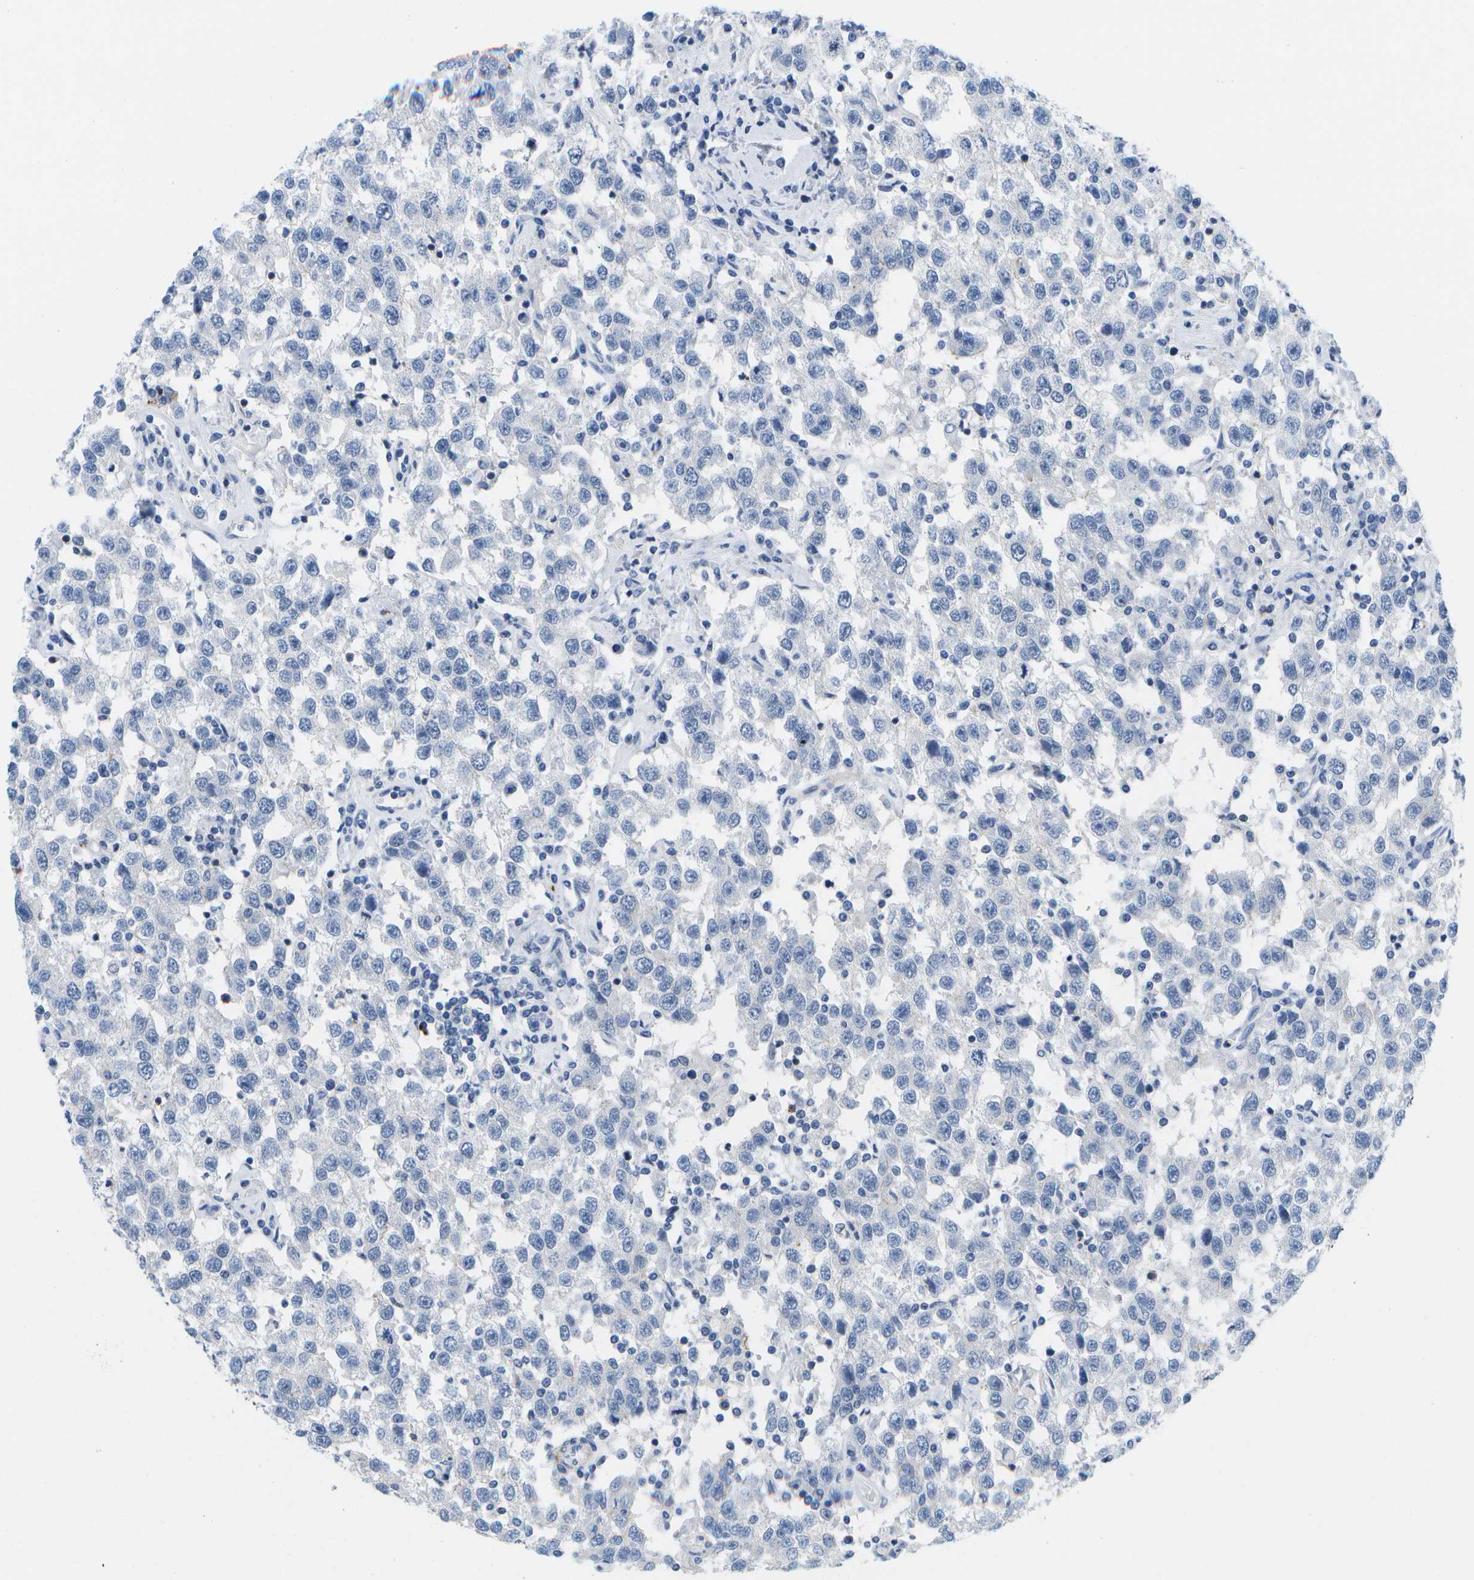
{"staining": {"intensity": "negative", "quantity": "none", "location": "none"}, "tissue": "testis cancer", "cell_type": "Tumor cells", "image_type": "cancer", "snomed": [{"axis": "morphology", "description": "Seminoma, NOS"}, {"axis": "topography", "description": "Testis"}], "caption": "High magnification brightfield microscopy of testis cancer stained with DAB (brown) and counterstained with hematoxylin (blue): tumor cells show no significant expression. (Brightfield microscopy of DAB immunohistochemistry at high magnification).", "gene": "ADGRG6", "patient": {"sex": "male", "age": 41}}